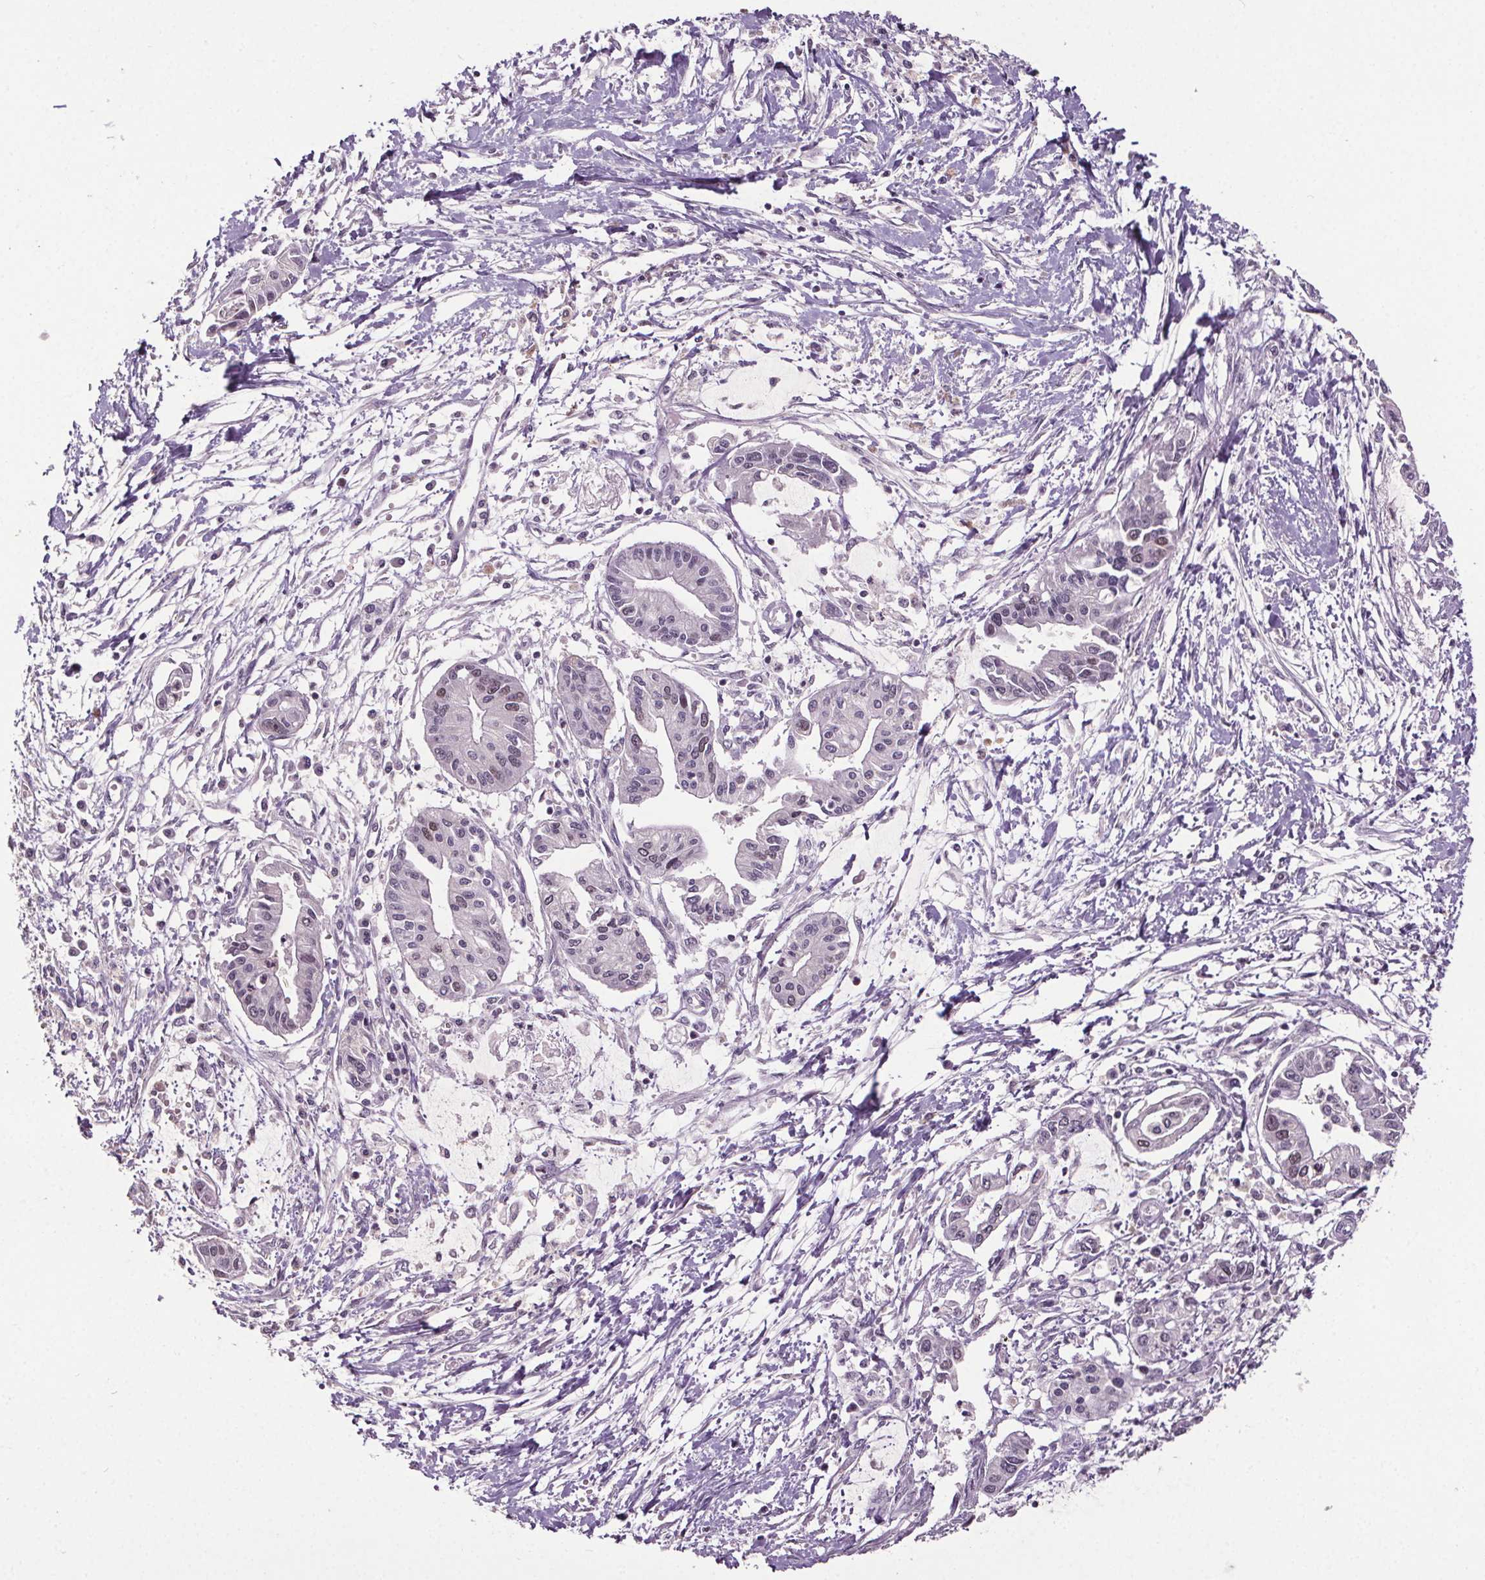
{"staining": {"intensity": "negative", "quantity": "none", "location": "none"}, "tissue": "pancreatic cancer", "cell_type": "Tumor cells", "image_type": "cancer", "snomed": [{"axis": "morphology", "description": "Adenocarcinoma, NOS"}, {"axis": "topography", "description": "Pancreas"}], "caption": "Protein analysis of adenocarcinoma (pancreatic) demonstrates no significant positivity in tumor cells.", "gene": "CENPF", "patient": {"sex": "male", "age": 60}}